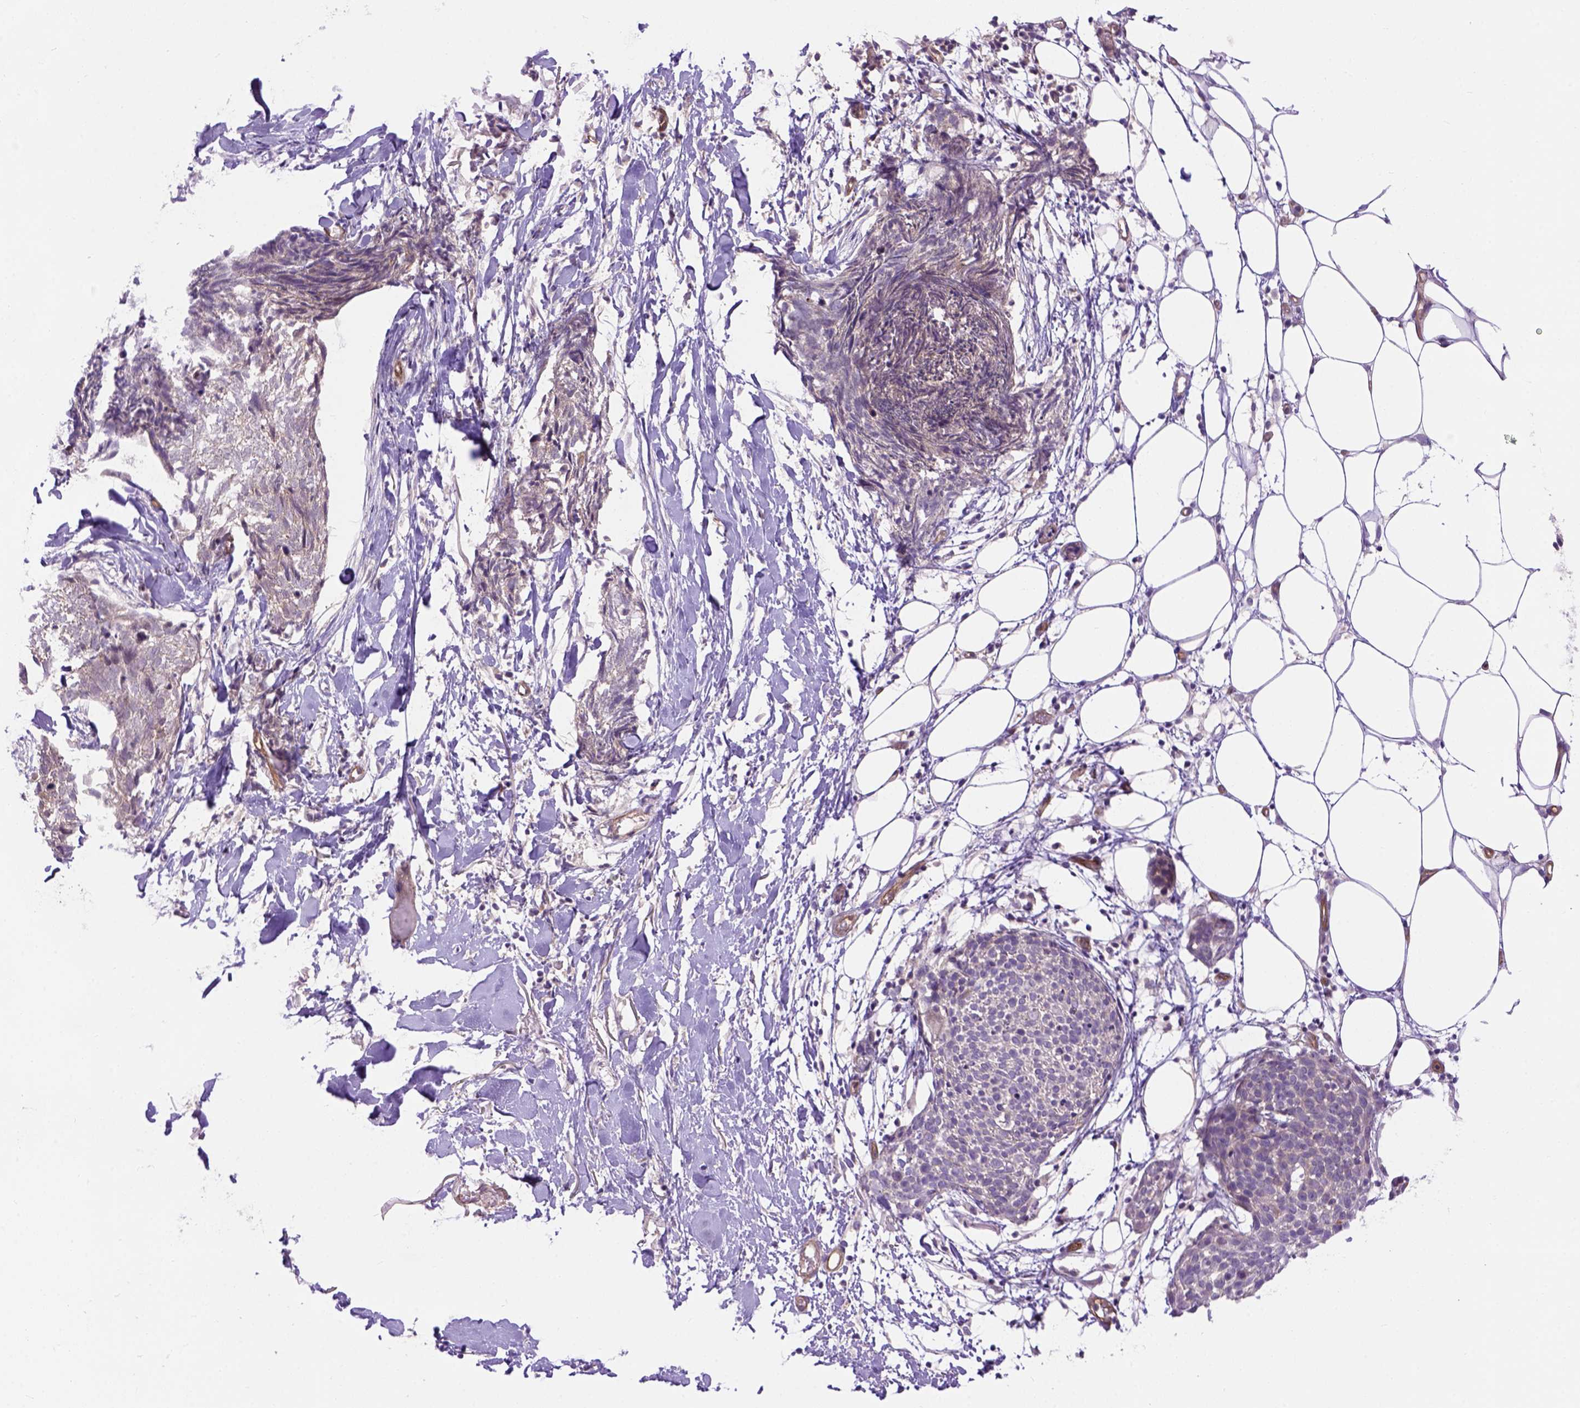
{"staining": {"intensity": "negative", "quantity": "none", "location": "none"}, "tissue": "skin cancer", "cell_type": "Tumor cells", "image_type": "cancer", "snomed": [{"axis": "morphology", "description": "Squamous cell carcinoma, NOS"}, {"axis": "topography", "description": "Skin"}, {"axis": "topography", "description": "Vulva"}], "caption": "This is a micrograph of IHC staining of skin cancer, which shows no staining in tumor cells.", "gene": "CASKIN2", "patient": {"sex": "female", "age": 75}}